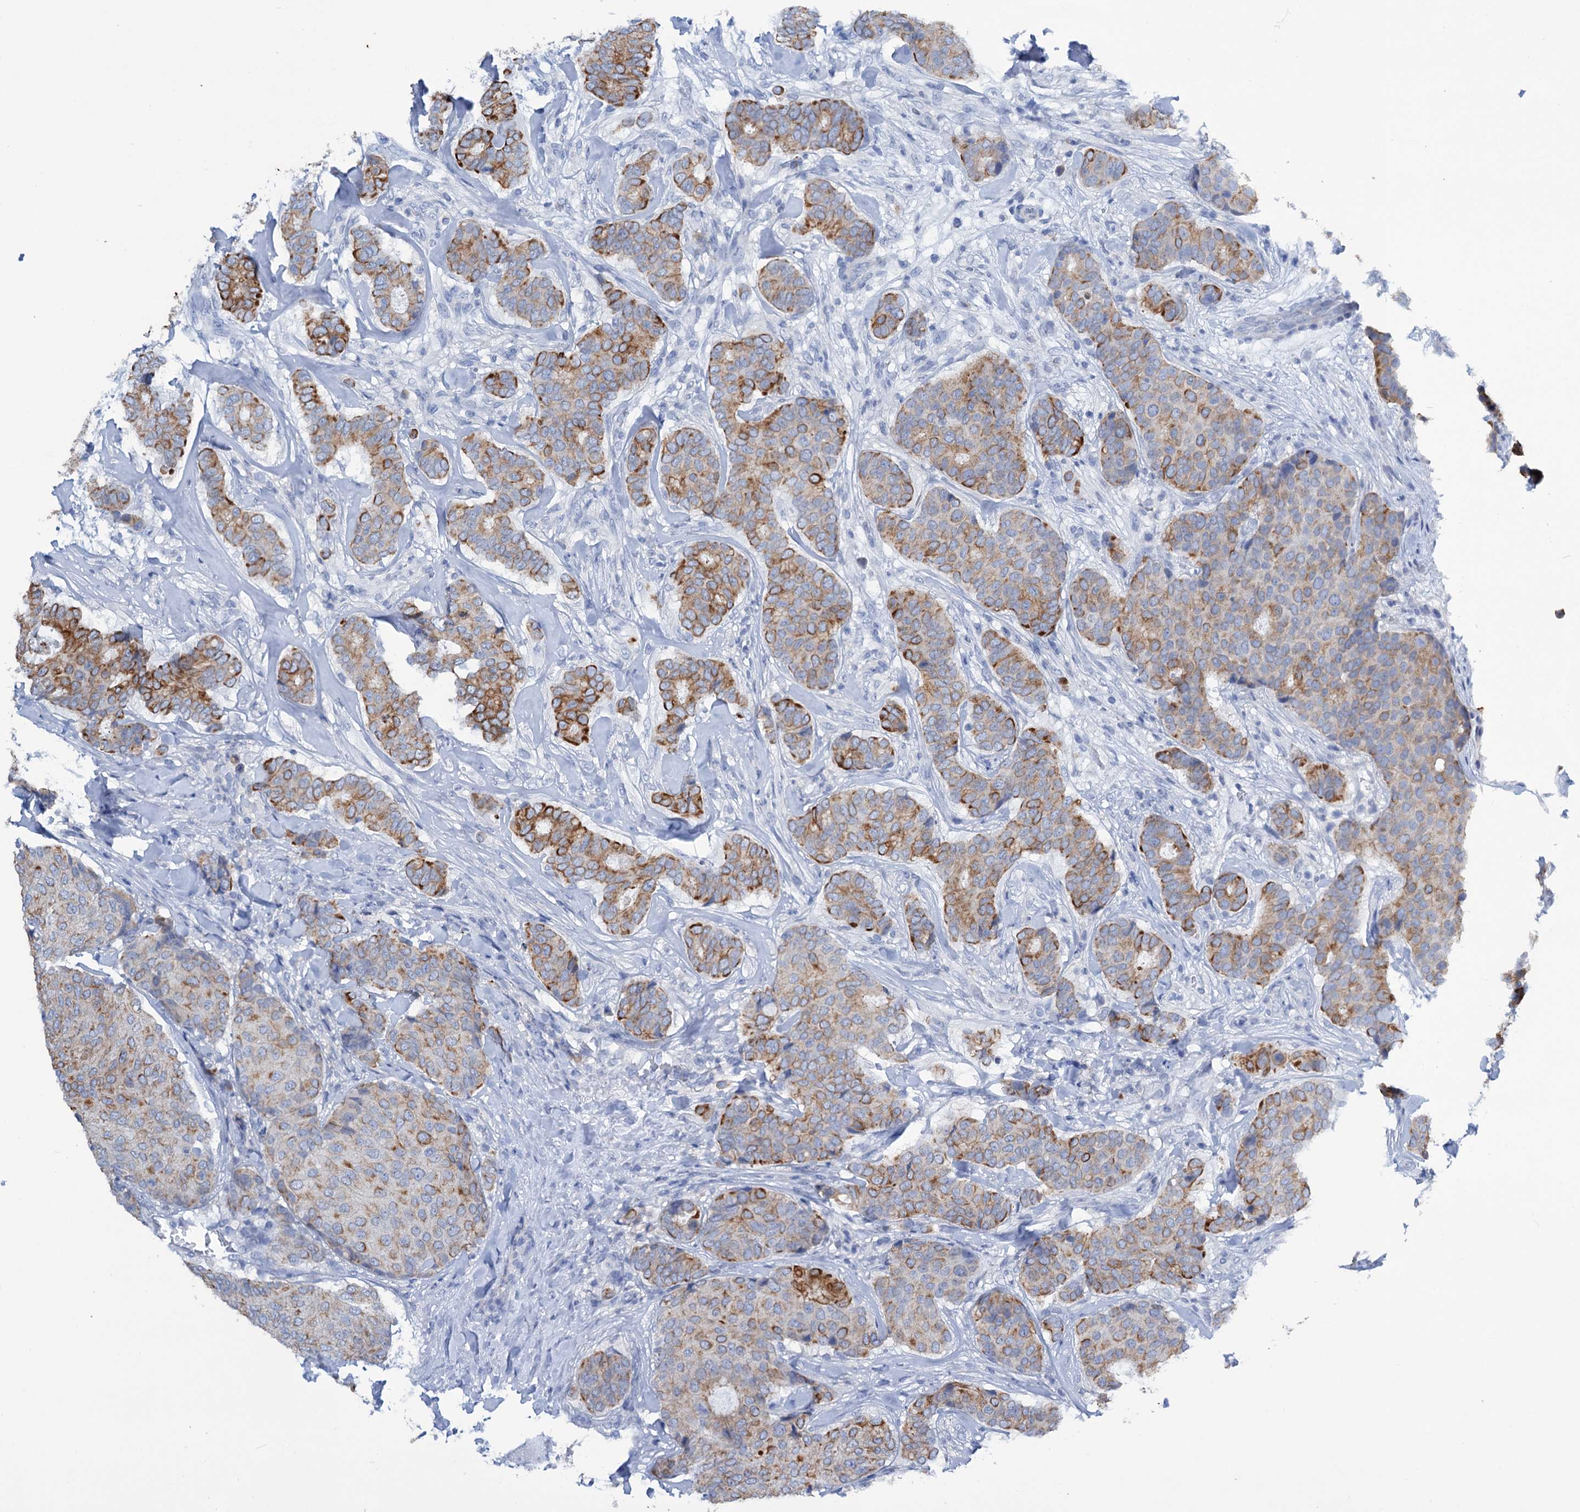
{"staining": {"intensity": "moderate", "quantity": "25%-75%", "location": "cytoplasmic/membranous"}, "tissue": "breast cancer", "cell_type": "Tumor cells", "image_type": "cancer", "snomed": [{"axis": "morphology", "description": "Duct carcinoma"}, {"axis": "topography", "description": "Breast"}], "caption": "This histopathology image shows immunohistochemistry staining of breast cancer, with medium moderate cytoplasmic/membranous expression in approximately 25%-75% of tumor cells.", "gene": "FAAP20", "patient": {"sex": "female", "age": 75}}